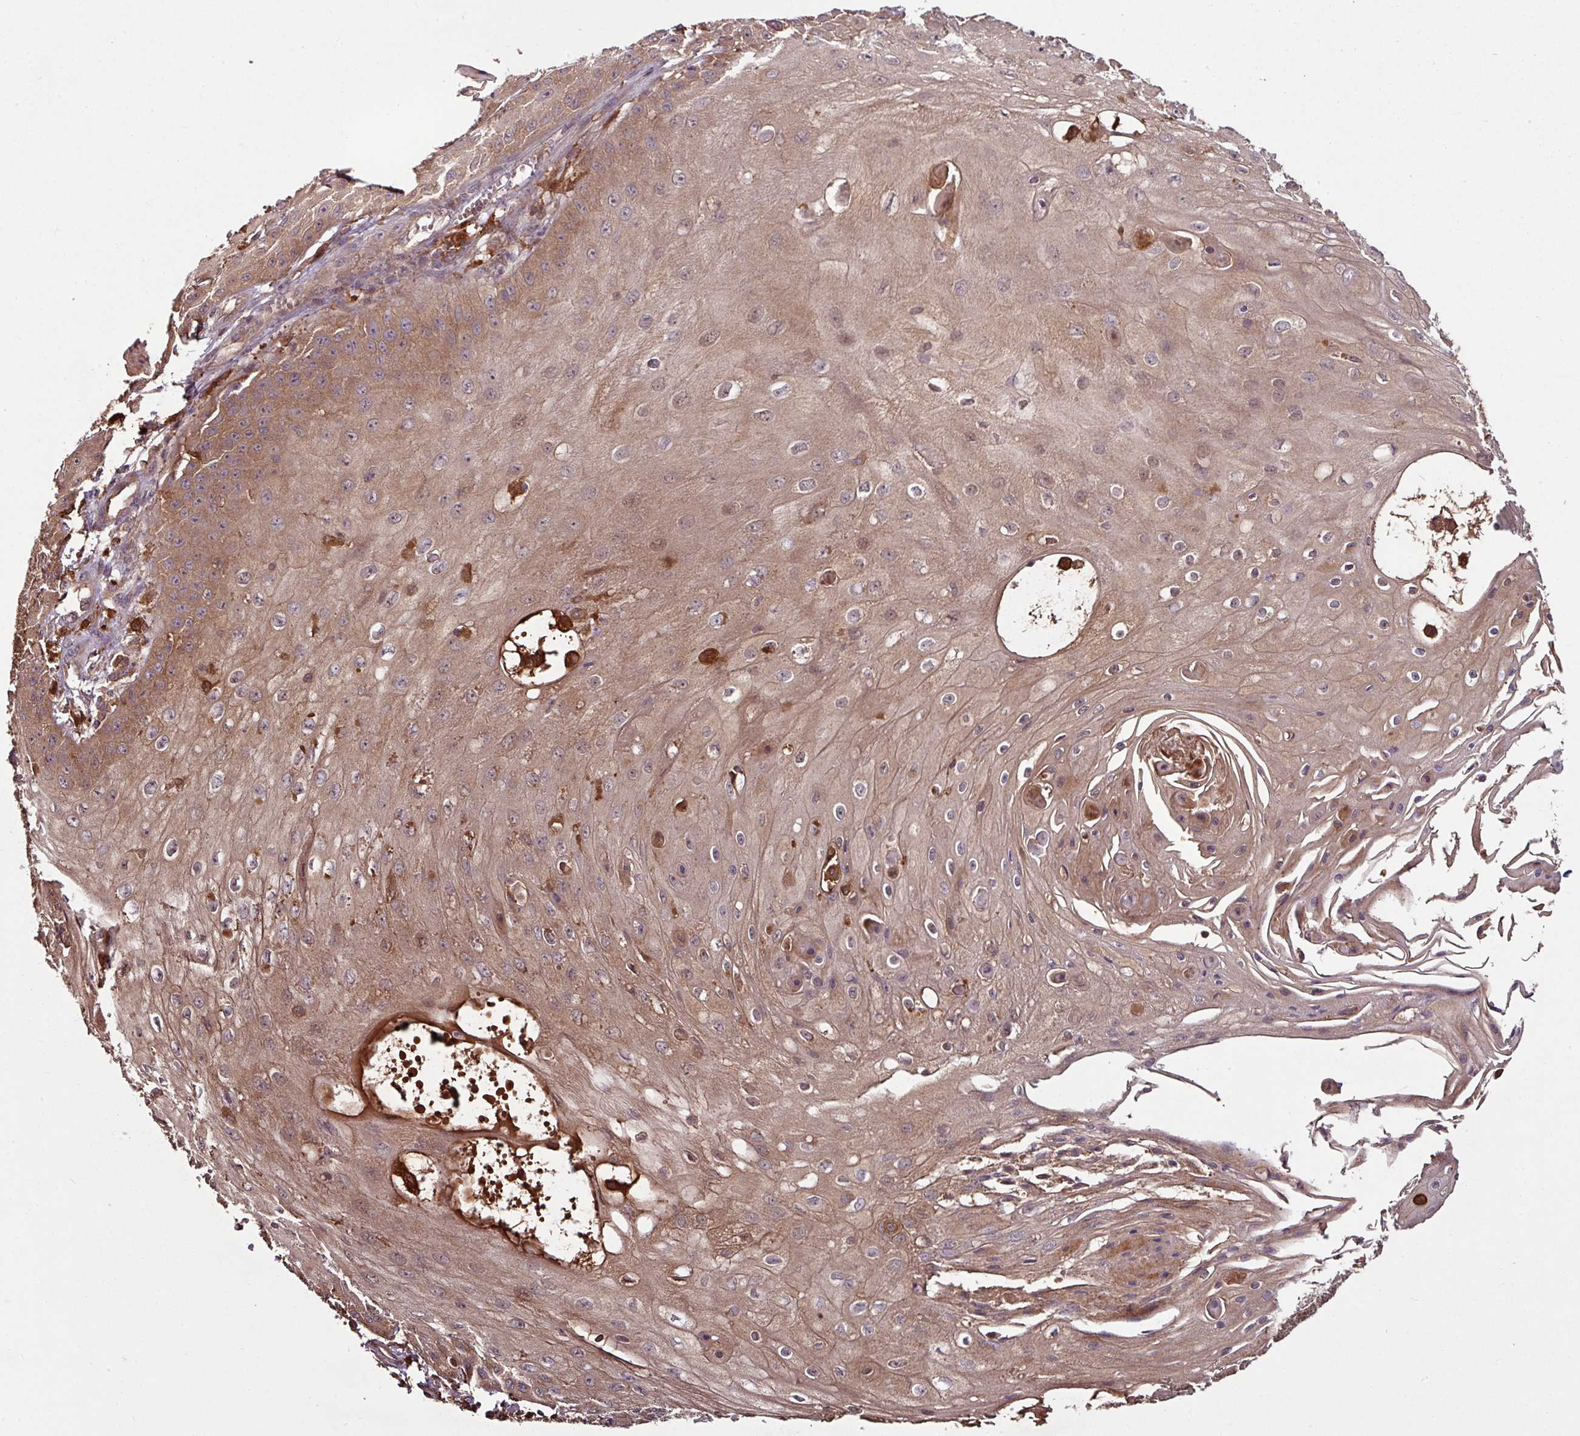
{"staining": {"intensity": "moderate", "quantity": ">75%", "location": "cytoplasmic/membranous"}, "tissue": "skin cancer", "cell_type": "Tumor cells", "image_type": "cancer", "snomed": [{"axis": "morphology", "description": "Squamous cell carcinoma, NOS"}, {"axis": "topography", "description": "Skin"}], "caption": "Brown immunohistochemical staining in human skin squamous cell carcinoma exhibits moderate cytoplasmic/membranous positivity in about >75% of tumor cells.", "gene": "GNPDA1", "patient": {"sex": "male", "age": 70}}